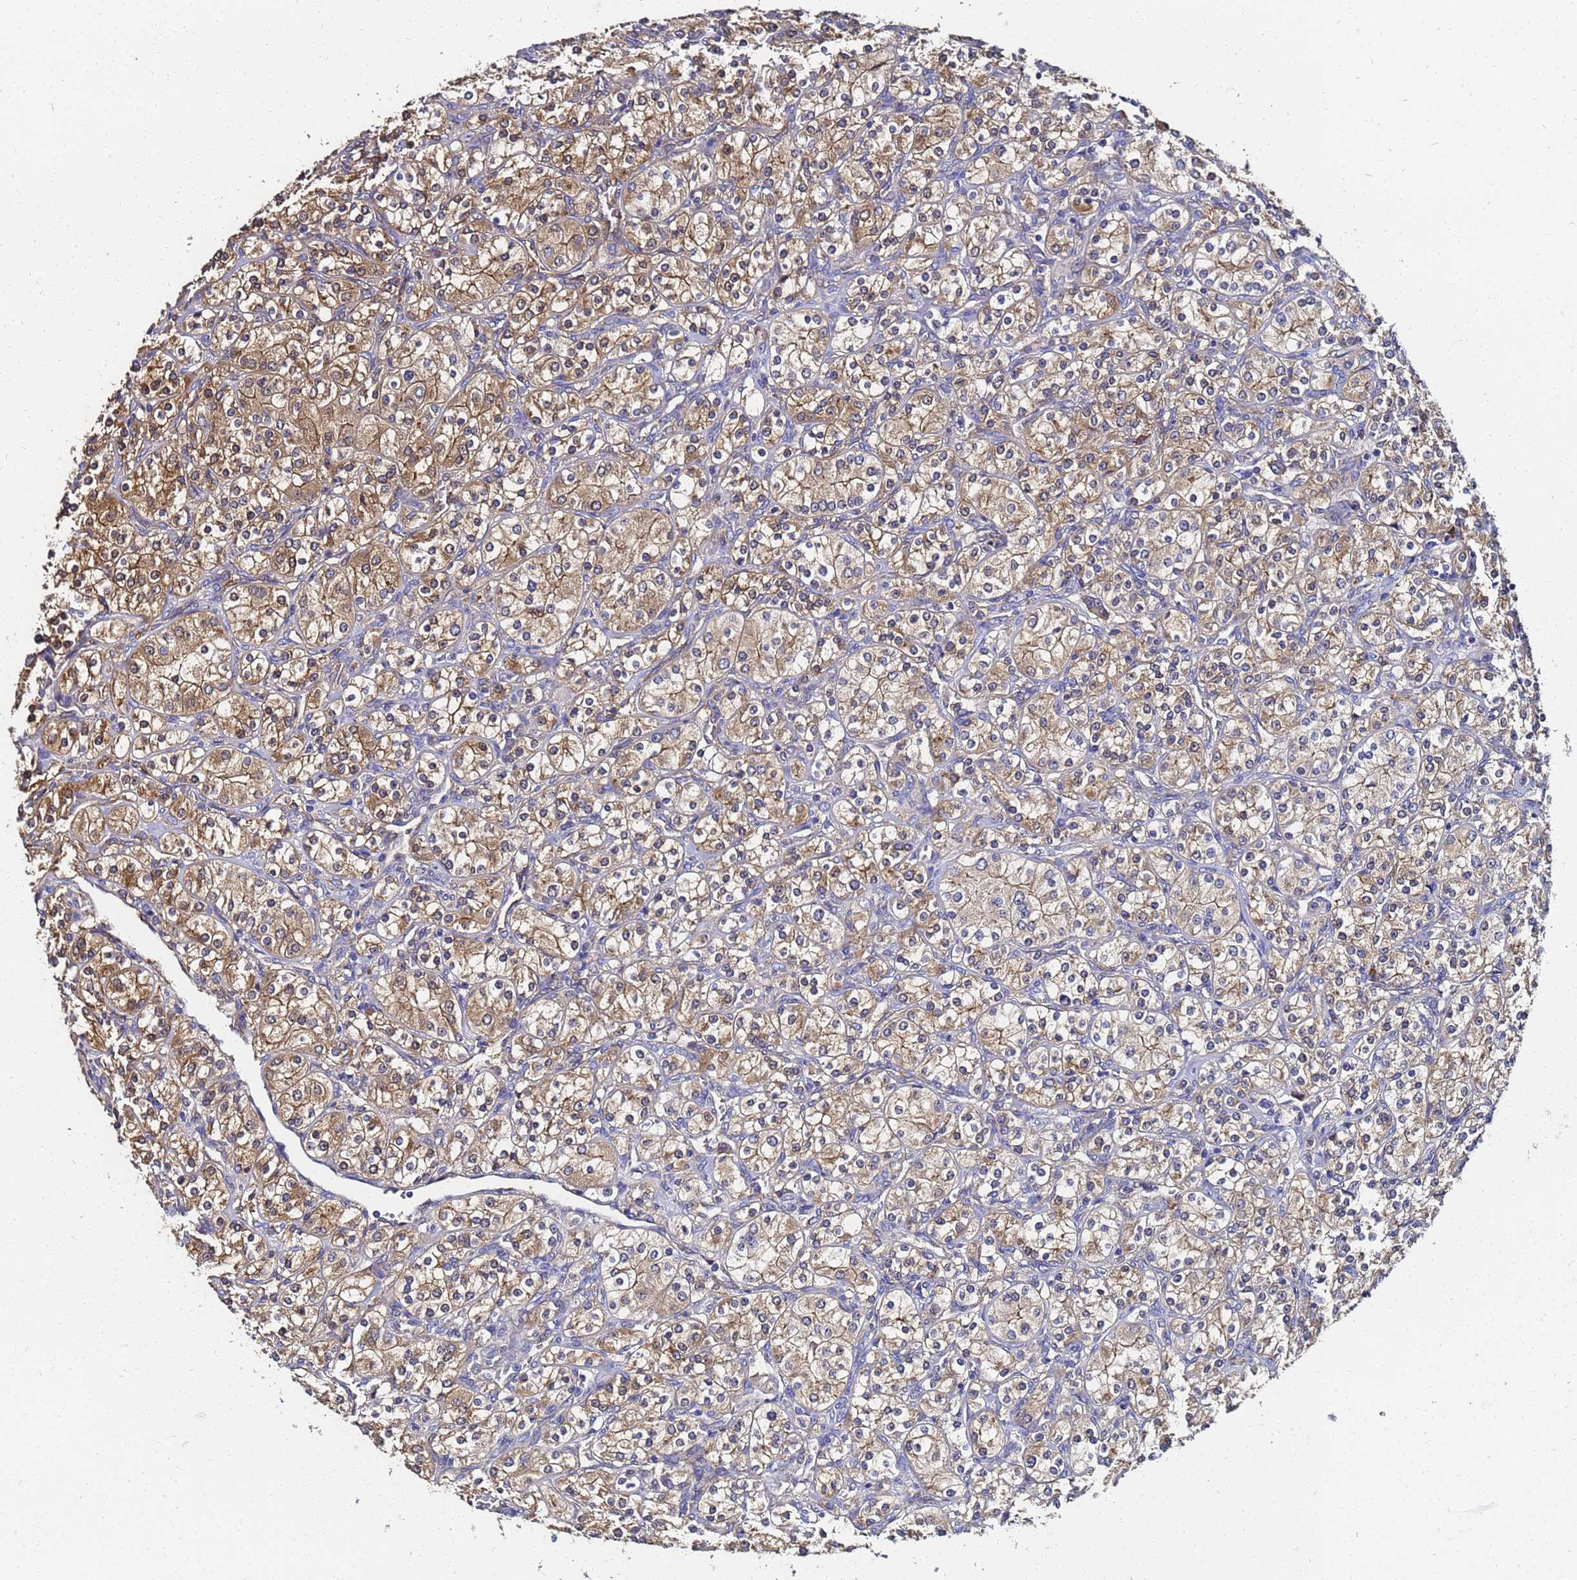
{"staining": {"intensity": "weak", "quantity": ">75%", "location": "cytoplasmic/membranous"}, "tissue": "renal cancer", "cell_type": "Tumor cells", "image_type": "cancer", "snomed": [{"axis": "morphology", "description": "Adenocarcinoma, NOS"}, {"axis": "topography", "description": "Kidney"}], "caption": "Immunohistochemical staining of adenocarcinoma (renal) shows low levels of weak cytoplasmic/membranous positivity in approximately >75% of tumor cells. The staining was performed using DAB (3,3'-diaminobenzidine) to visualize the protein expression in brown, while the nuclei were stained in blue with hematoxylin (Magnification: 20x).", "gene": "NME1-NME2", "patient": {"sex": "male", "age": 77}}